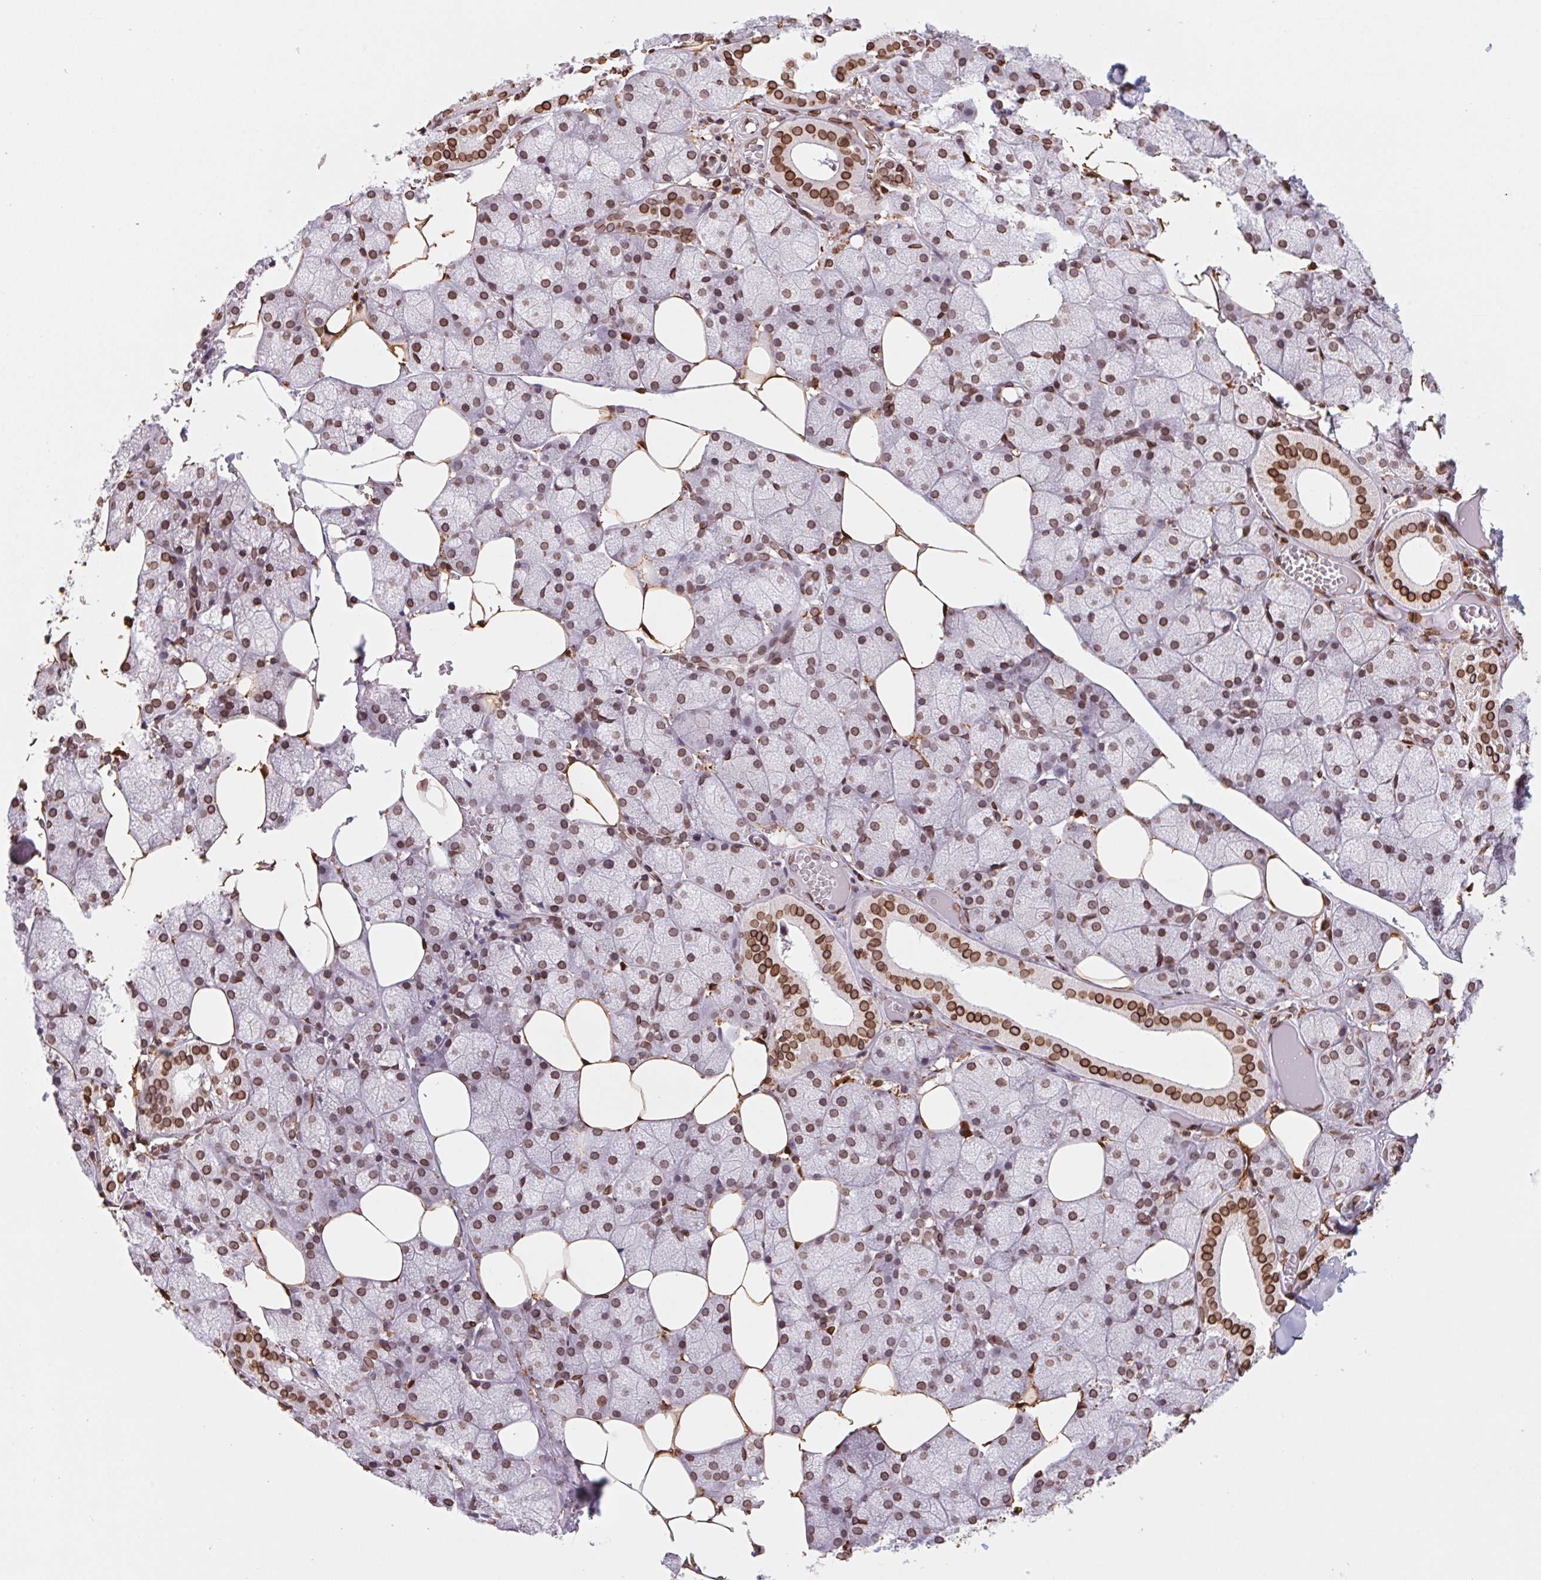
{"staining": {"intensity": "strong", "quantity": ">75%", "location": "cytoplasmic/membranous,nuclear"}, "tissue": "salivary gland", "cell_type": "Glandular cells", "image_type": "normal", "snomed": [{"axis": "morphology", "description": "Normal tissue, NOS"}, {"axis": "topography", "description": "Salivary gland"}, {"axis": "topography", "description": "Peripheral nerve tissue"}], "caption": "Strong cytoplasmic/membranous,nuclear expression for a protein is seen in approximately >75% of glandular cells of benign salivary gland using IHC.", "gene": "LMNB2", "patient": {"sex": "male", "age": 38}}